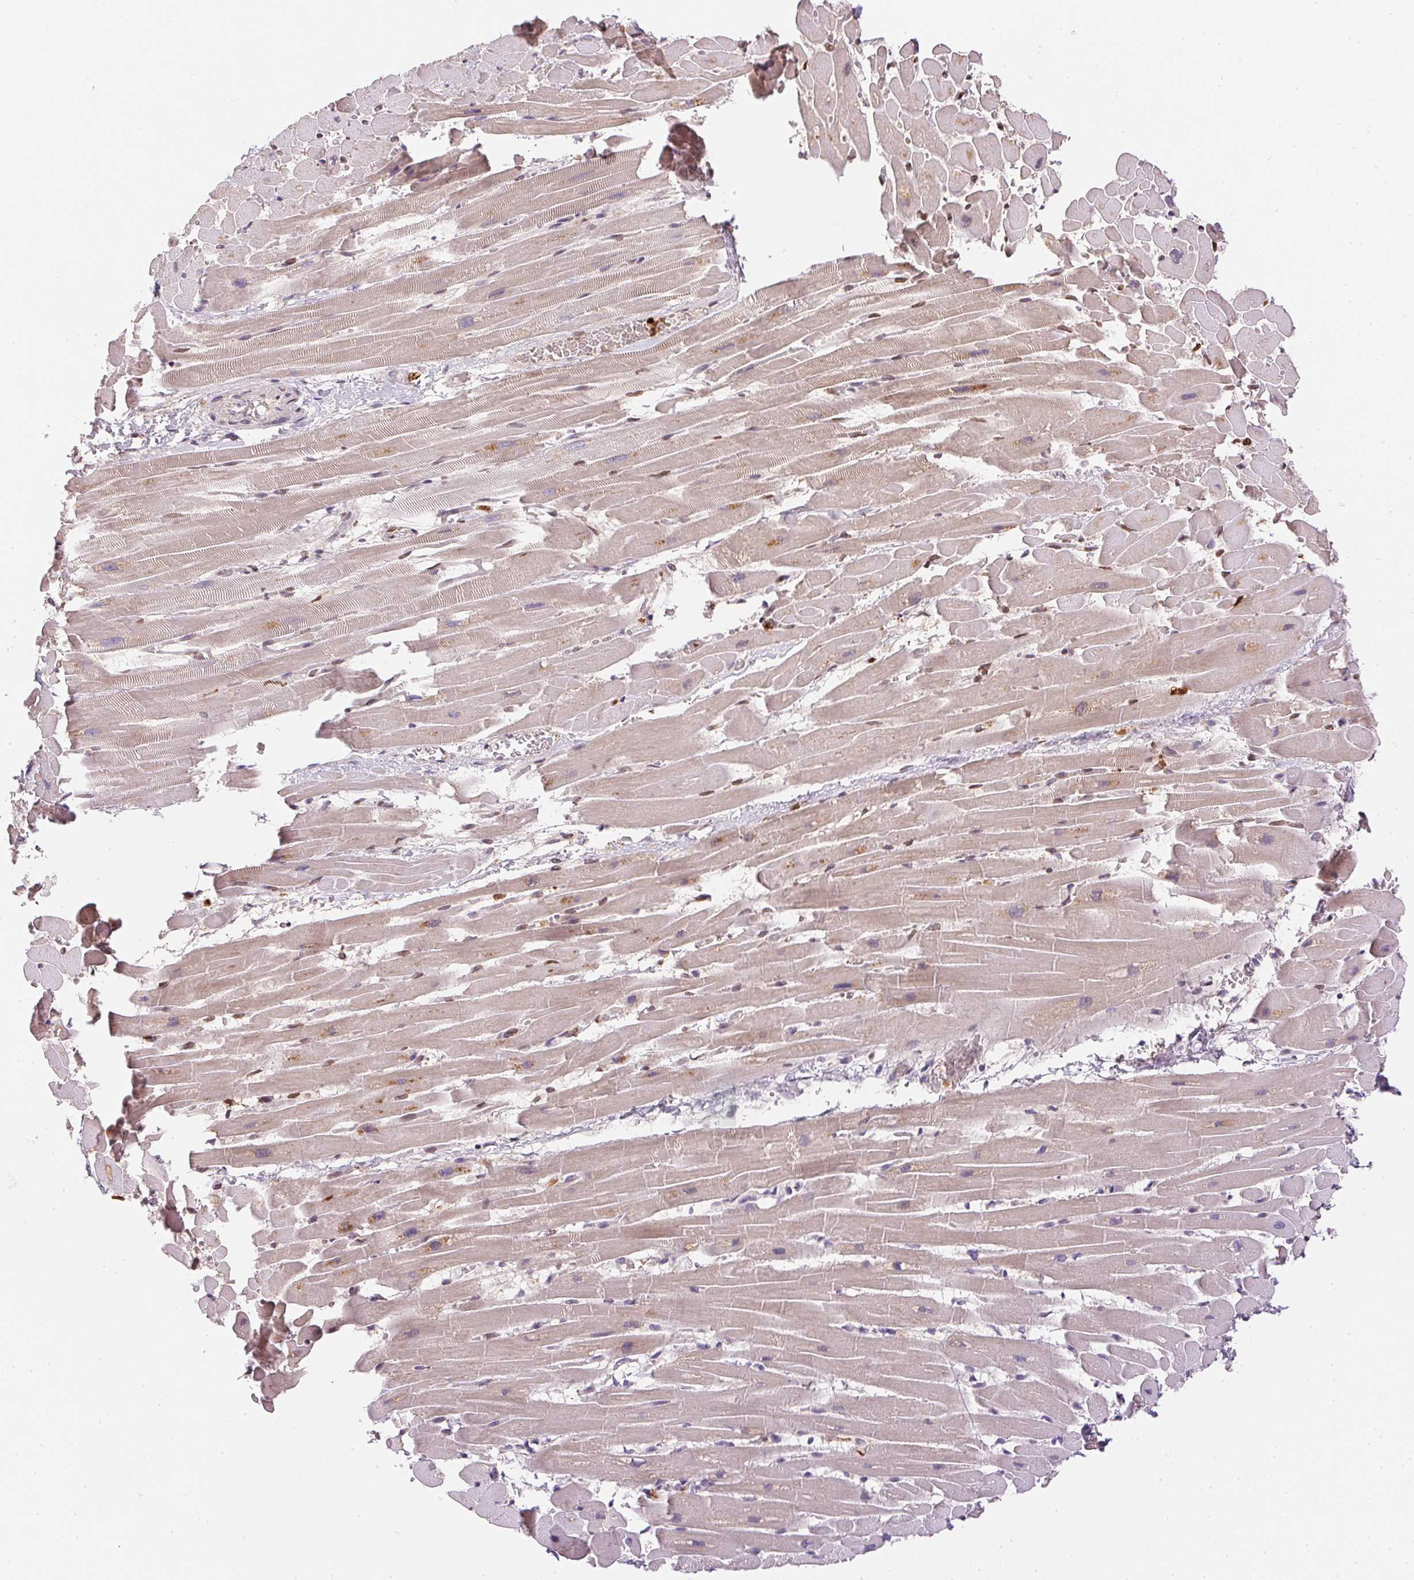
{"staining": {"intensity": "moderate", "quantity": "<25%", "location": "cytoplasmic/membranous"}, "tissue": "heart muscle", "cell_type": "Cardiomyocytes", "image_type": "normal", "snomed": [{"axis": "morphology", "description": "Normal tissue, NOS"}, {"axis": "topography", "description": "Heart"}], "caption": "This image reveals normal heart muscle stained with IHC to label a protein in brown. The cytoplasmic/membranous of cardiomyocytes show moderate positivity for the protein. Nuclei are counter-stained blue.", "gene": "ORM1", "patient": {"sex": "male", "age": 37}}